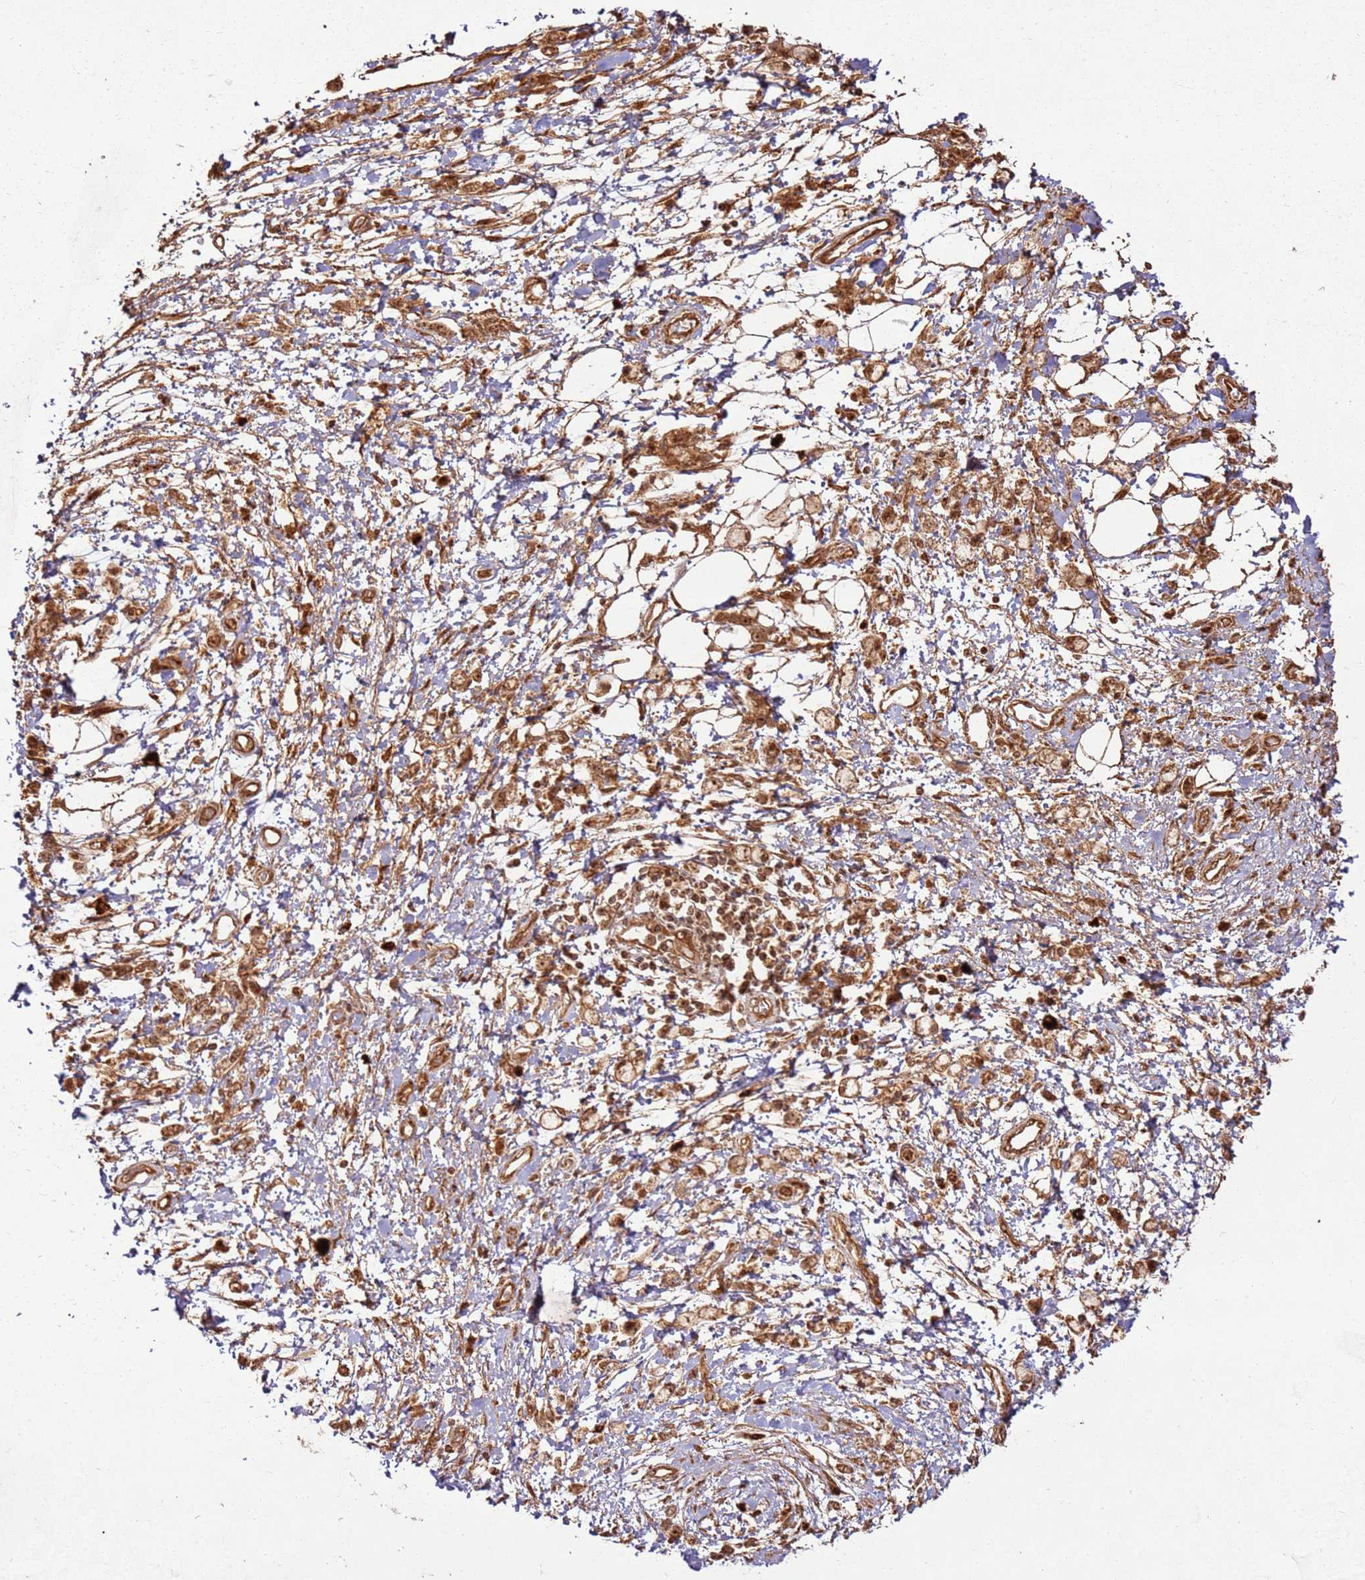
{"staining": {"intensity": "moderate", "quantity": ">75%", "location": "cytoplasmic/membranous"}, "tissue": "stomach cancer", "cell_type": "Tumor cells", "image_type": "cancer", "snomed": [{"axis": "morphology", "description": "Adenocarcinoma, NOS"}, {"axis": "topography", "description": "Stomach"}], "caption": "A brown stain labels moderate cytoplasmic/membranous staining of a protein in human stomach cancer (adenocarcinoma) tumor cells.", "gene": "TBC1D13", "patient": {"sex": "female", "age": 60}}